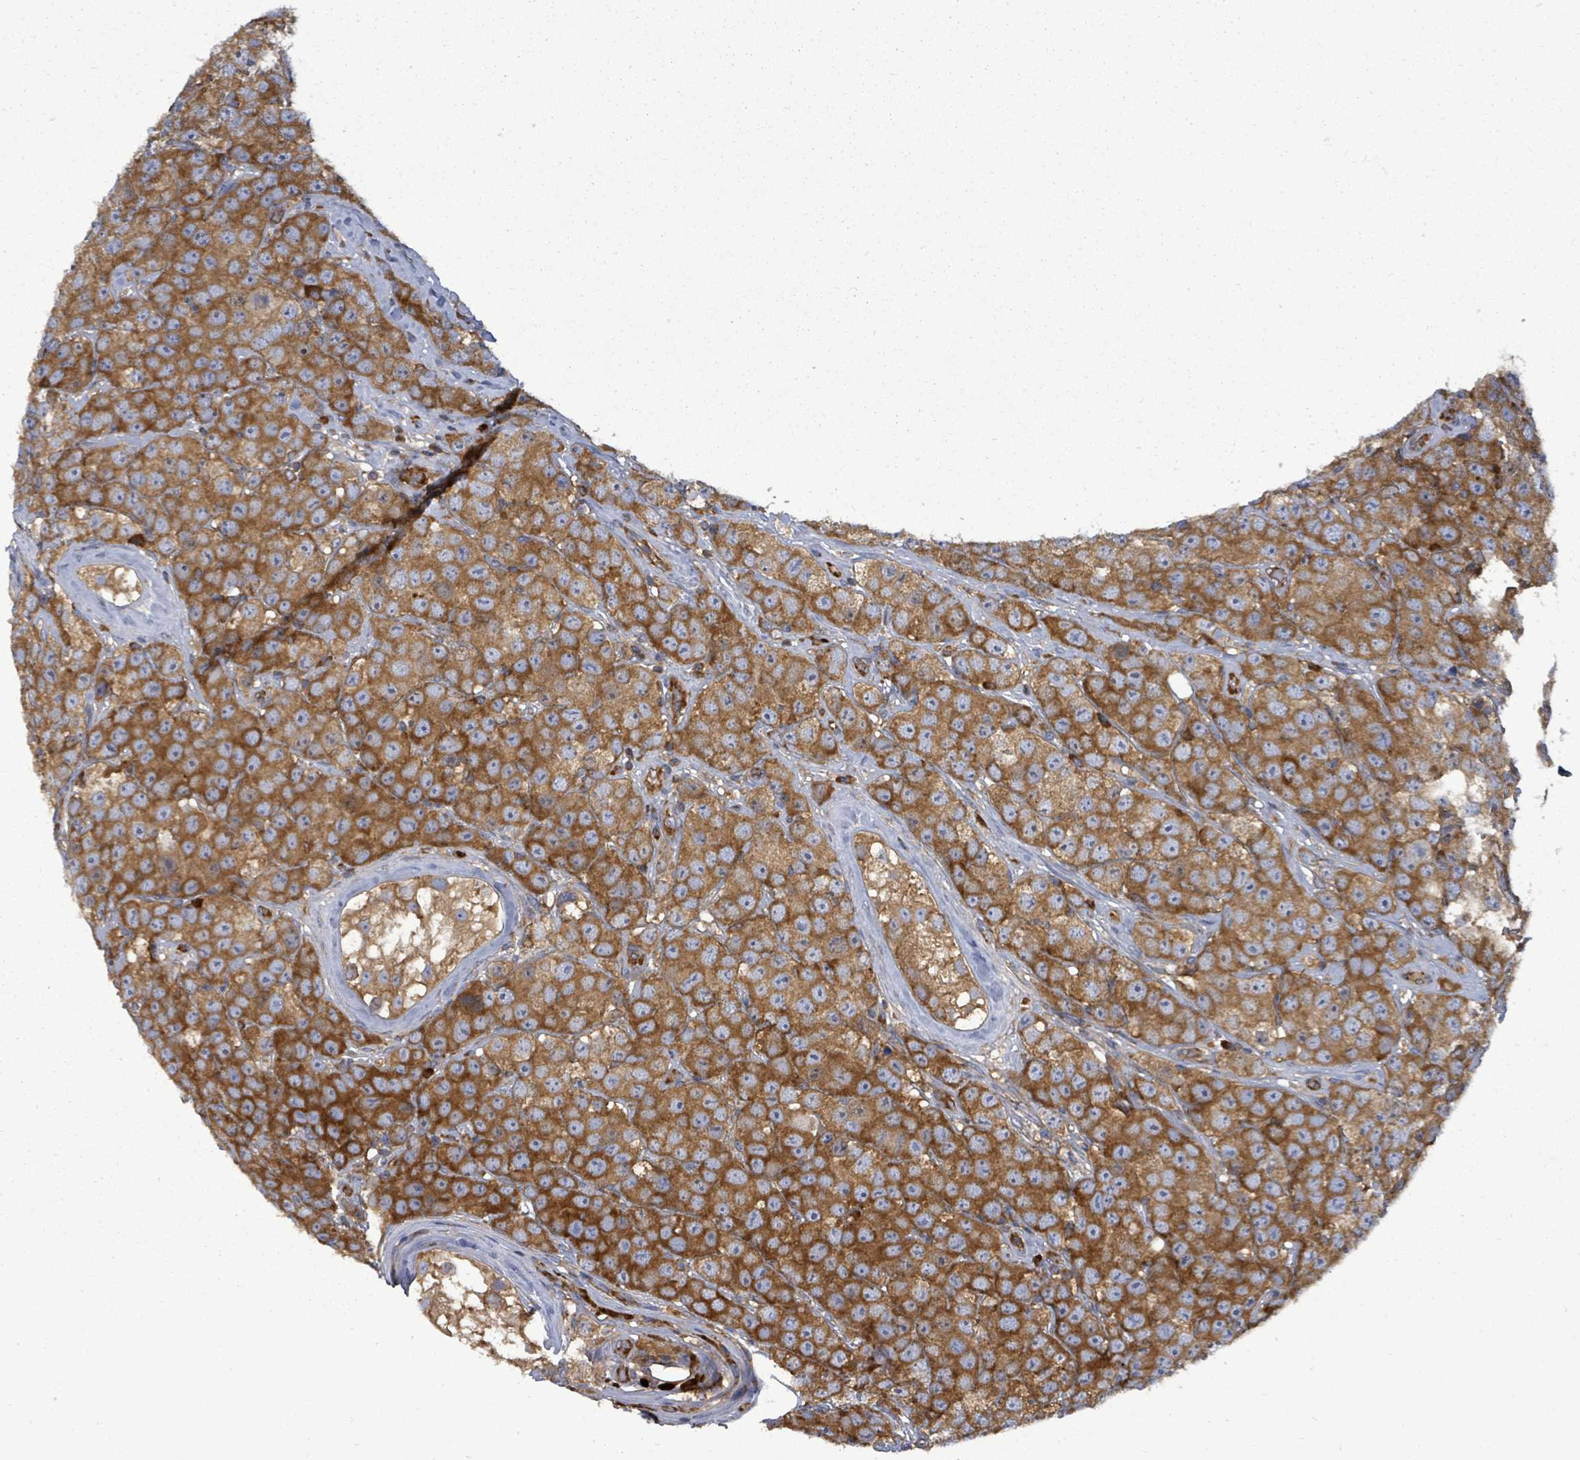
{"staining": {"intensity": "strong", "quantity": ">75%", "location": "cytoplasmic/membranous"}, "tissue": "testis cancer", "cell_type": "Tumor cells", "image_type": "cancer", "snomed": [{"axis": "morphology", "description": "Seminoma, NOS"}, {"axis": "topography", "description": "Testis"}], "caption": "An image showing strong cytoplasmic/membranous staining in about >75% of tumor cells in testis cancer, as visualized by brown immunohistochemical staining.", "gene": "EIF3C", "patient": {"sex": "male", "age": 28}}